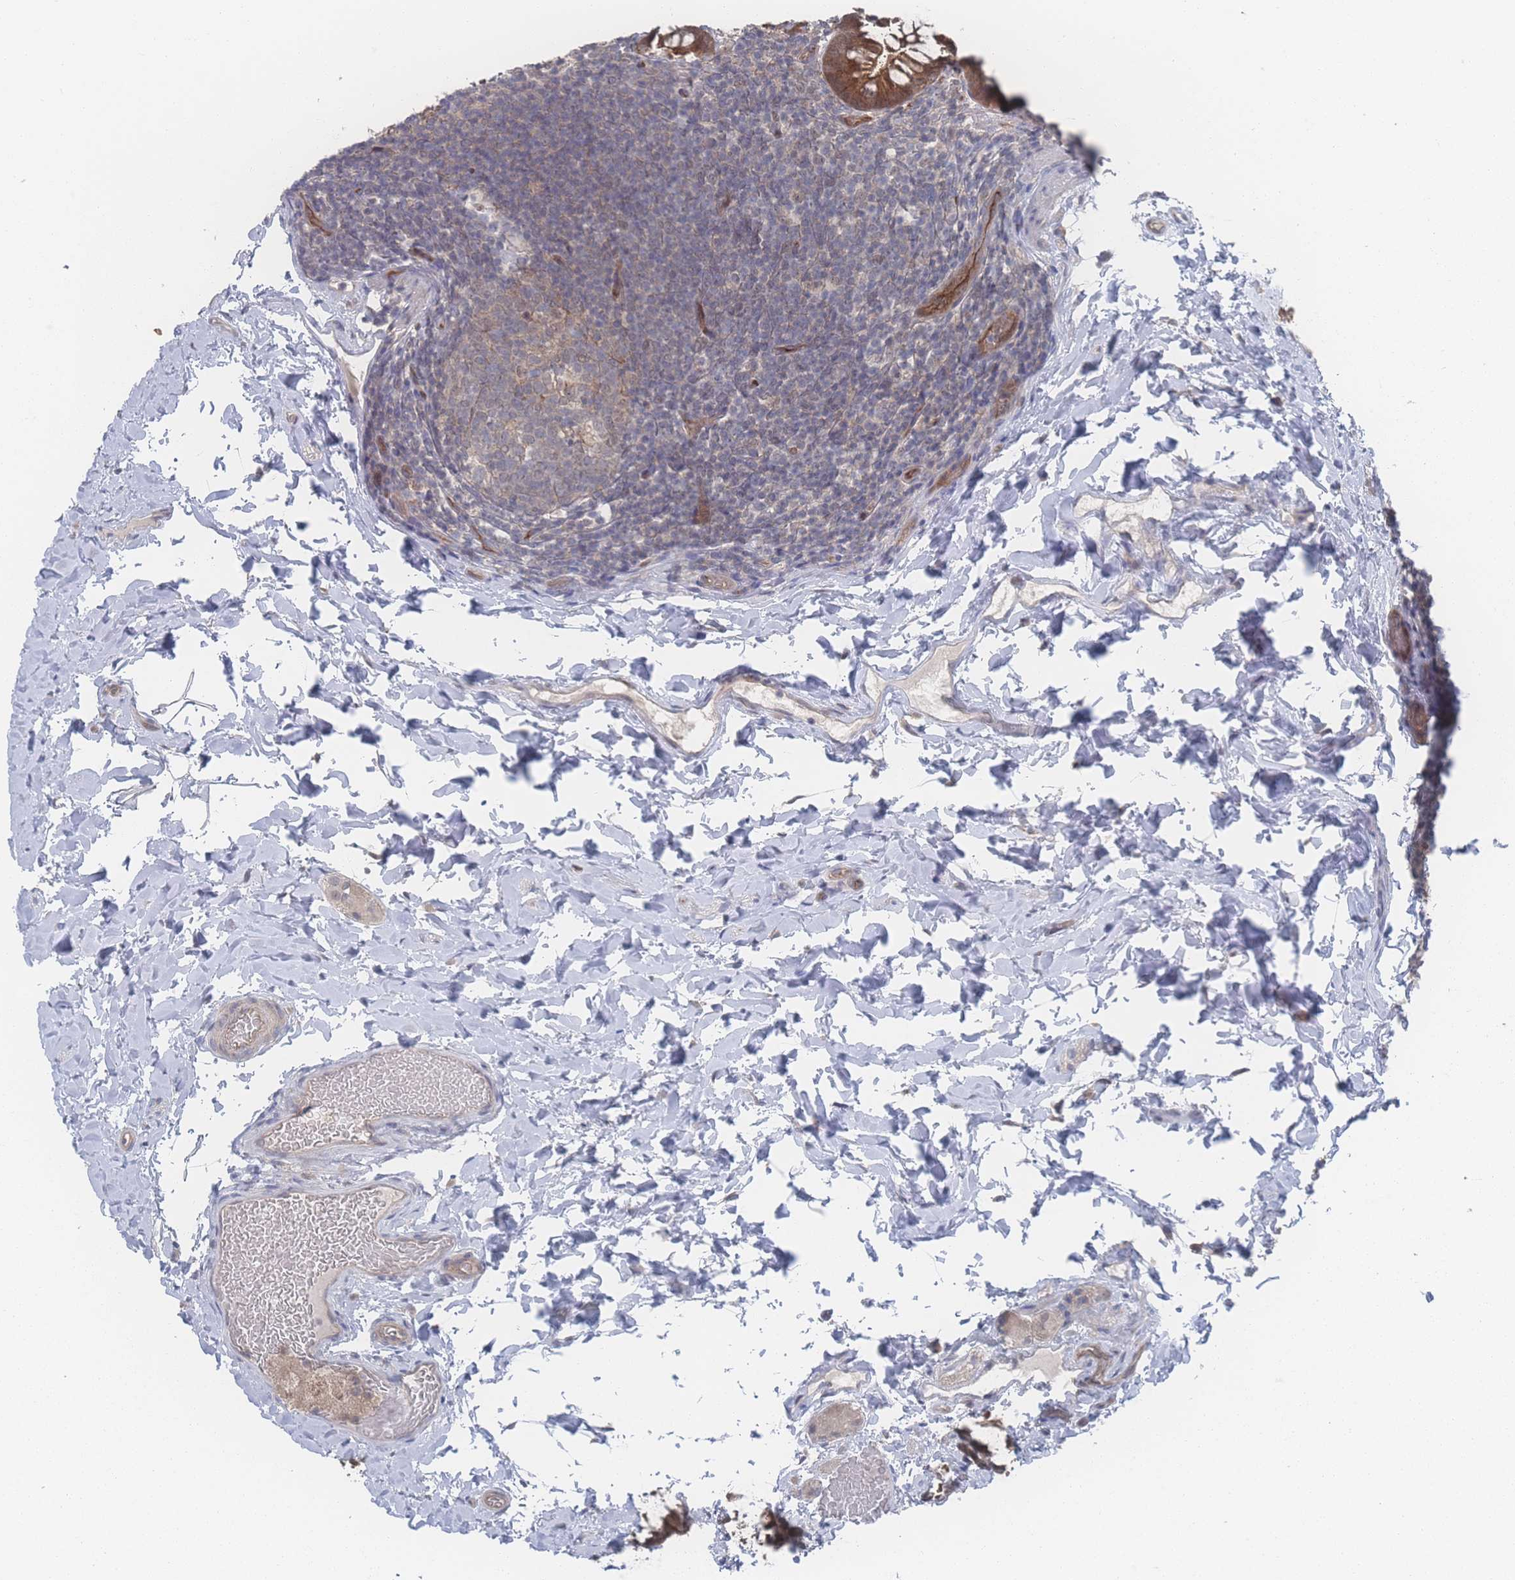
{"staining": {"intensity": "weak", "quantity": ">75%", "location": "cytoplasmic/membranous"}, "tissue": "colon", "cell_type": "Endothelial cells", "image_type": "normal", "snomed": [{"axis": "morphology", "description": "Normal tissue, NOS"}, {"axis": "topography", "description": "Colon"}], "caption": "Immunohistochemistry (IHC) image of unremarkable colon: human colon stained using immunohistochemistry displays low levels of weak protein expression localized specifically in the cytoplasmic/membranous of endothelial cells, appearing as a cytoplasmic/membranous brown color.", "gene": "NBEAL1", "patient": {"sex": "male", "age": 46}}